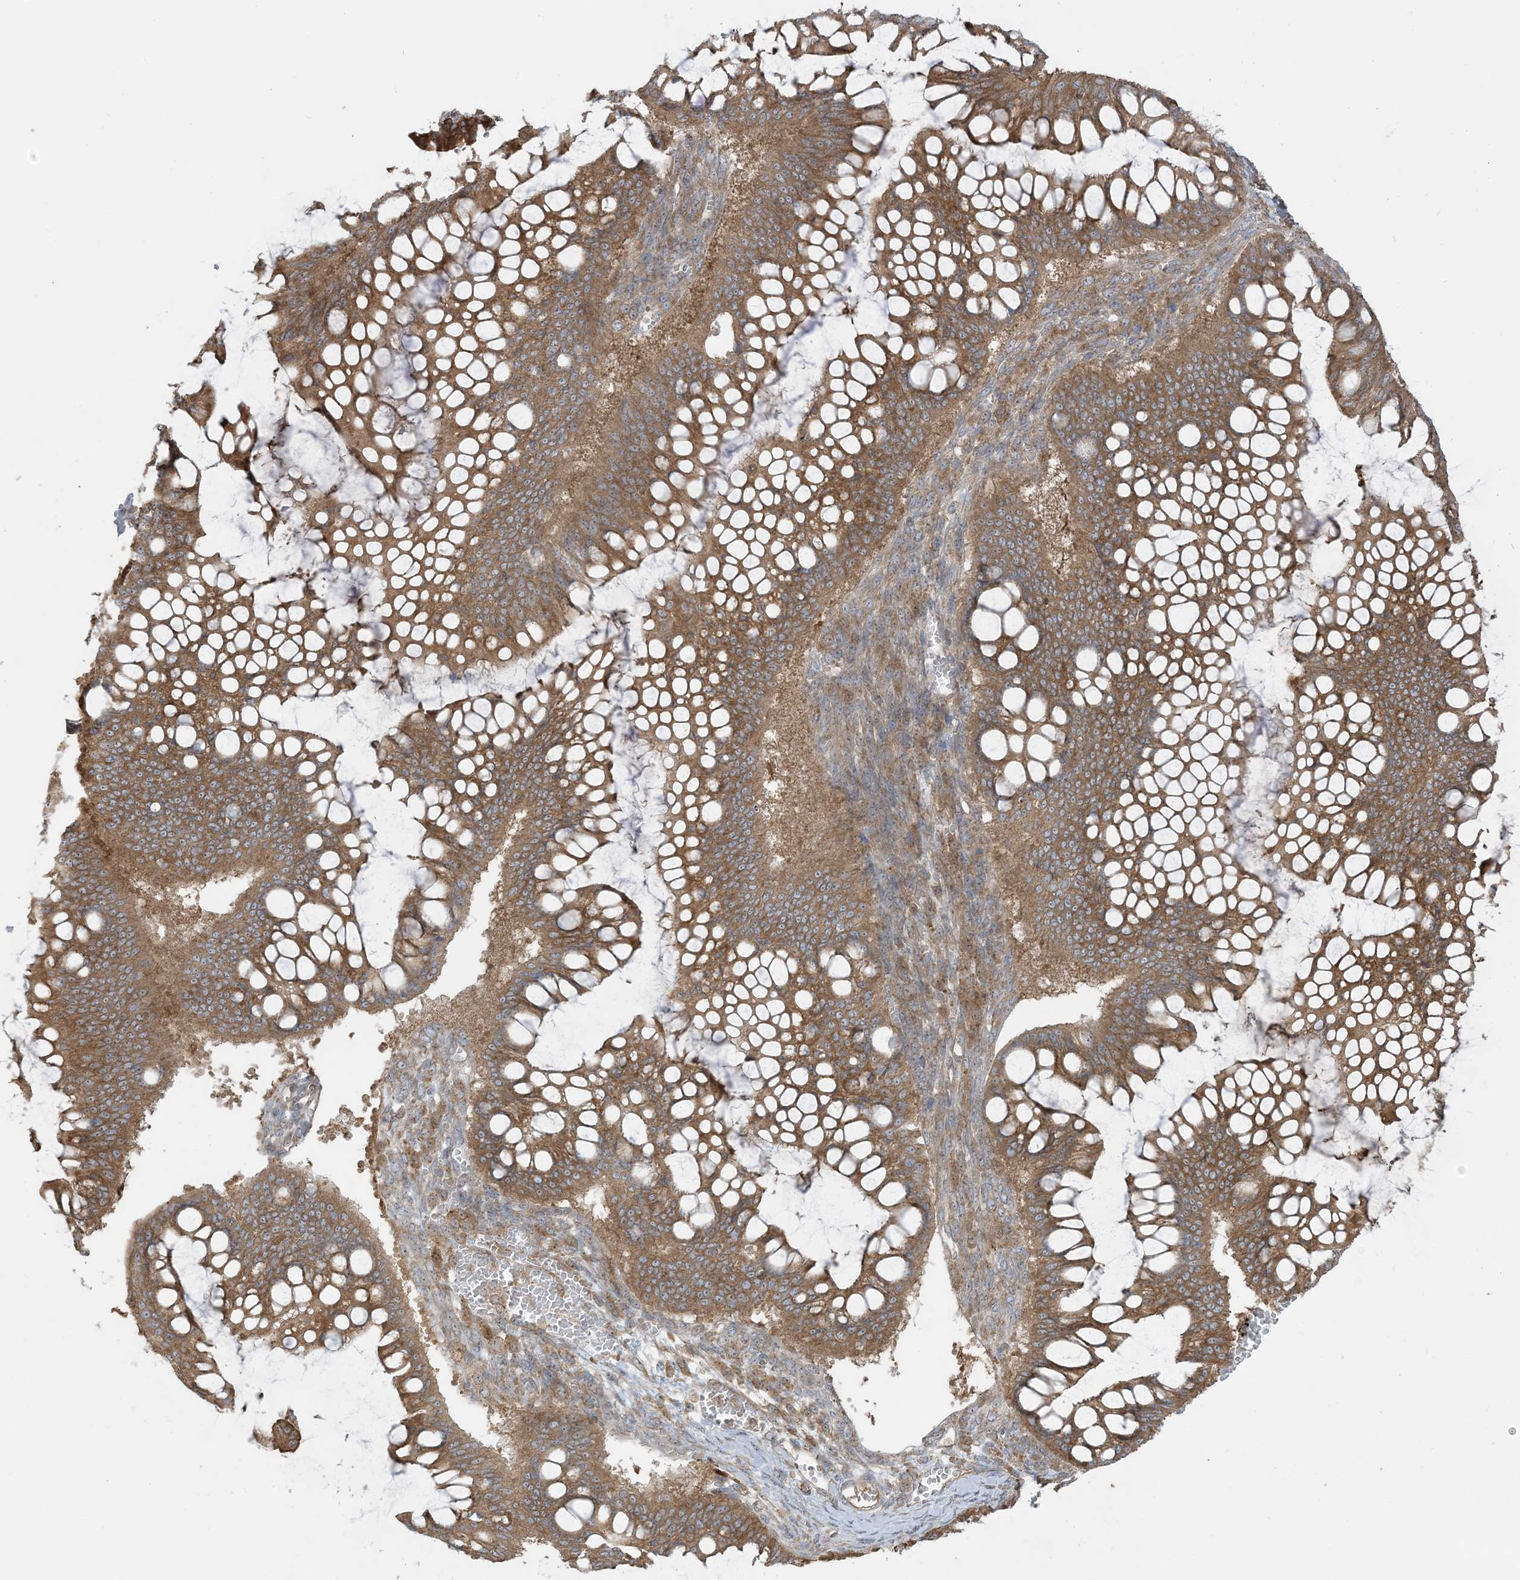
{"staining": {"intensity": "moderate", "quantity": ">75%", "location": "cytoplasmic/membranous"}, "tissue": "ovarian cancer", "cell_type": "Tumor cells", "image_type": "cancer", "snomed": [{"axis": "morphology", "description": "Cystadenocarcinoma, mucinous, NOS"}, {"axis": "topography", "description": "Ovary"}], "caption": "Immunohistochemistry (IHC) micrograph of neoplastic tissue: human ovarian mucinous cystadenocarcinoma stained using immunohistochemistry displays medium levels of moderate protein expression localized specifically in the cytoplasmic/membranous of tumor cells, appearing as a cytoplasmic/membranous brown color.", "gene": "SRP72", "patient": {"sex": "female", "age": 73}}